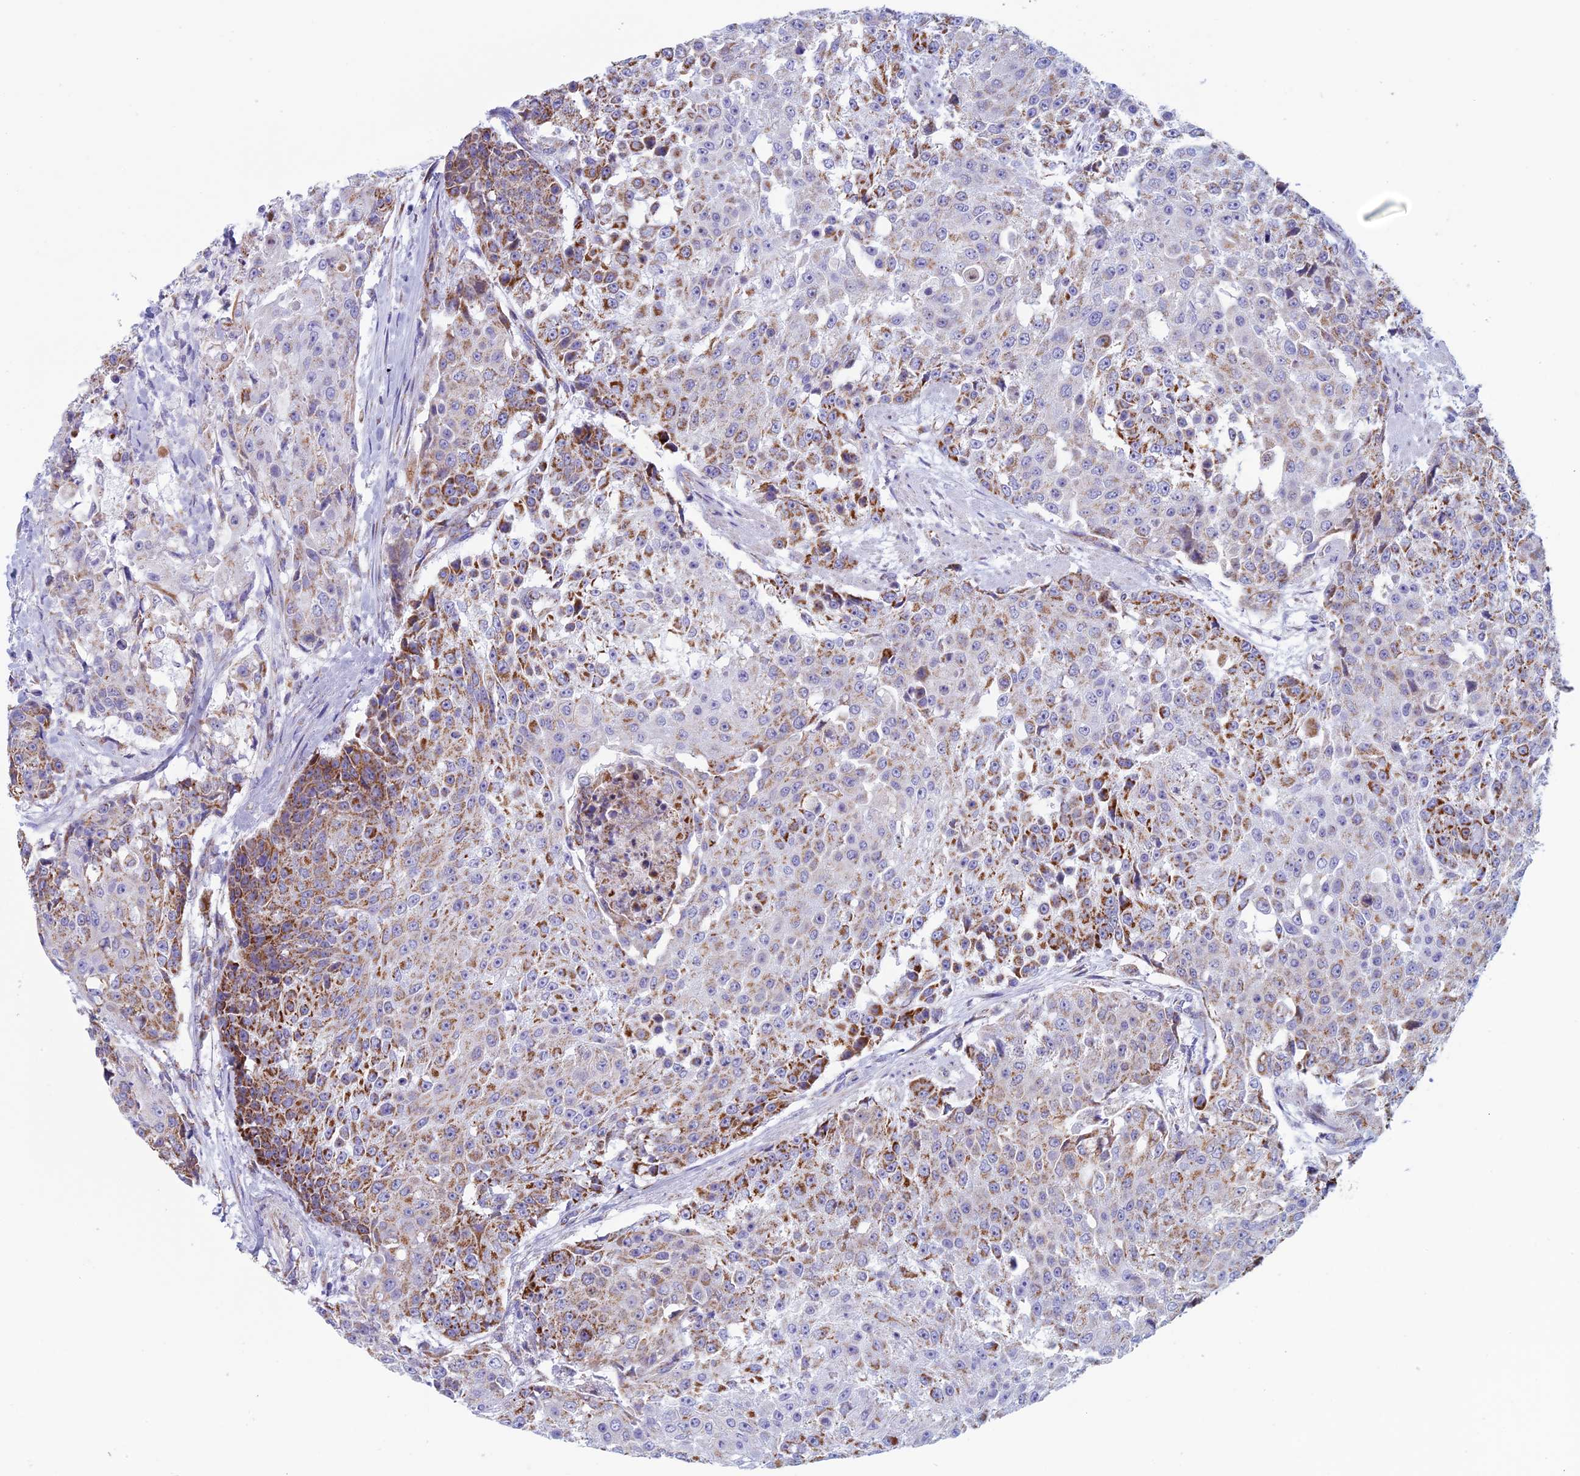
{"staining": {"intensity": "moderate", "quantity": "25%-75%", "location": "cytoplasmic/membranous"}, "tissue": "urothelial cancer", "cell_type": "Tumor cells", "image_type": "cancer", "snomed": [{"axis": "morphology", "description": "Urothelial carcinoma, High grade"}, {"axis": "topography", "description": "Urinary bladder"}], "caption": "Immunohistochemical staining of urothelial carcinoma (high-grade) displays medium levels of moderate cytoplasmic/membranous staining in about 25%-75% of tumor cells. (Stains: DAB in brown, nuclei in blue, Microscopy: brightfield microscopy at high magnification).", "gene": "NDUFB9", "patient": {"sex": "female", "age": 63}}